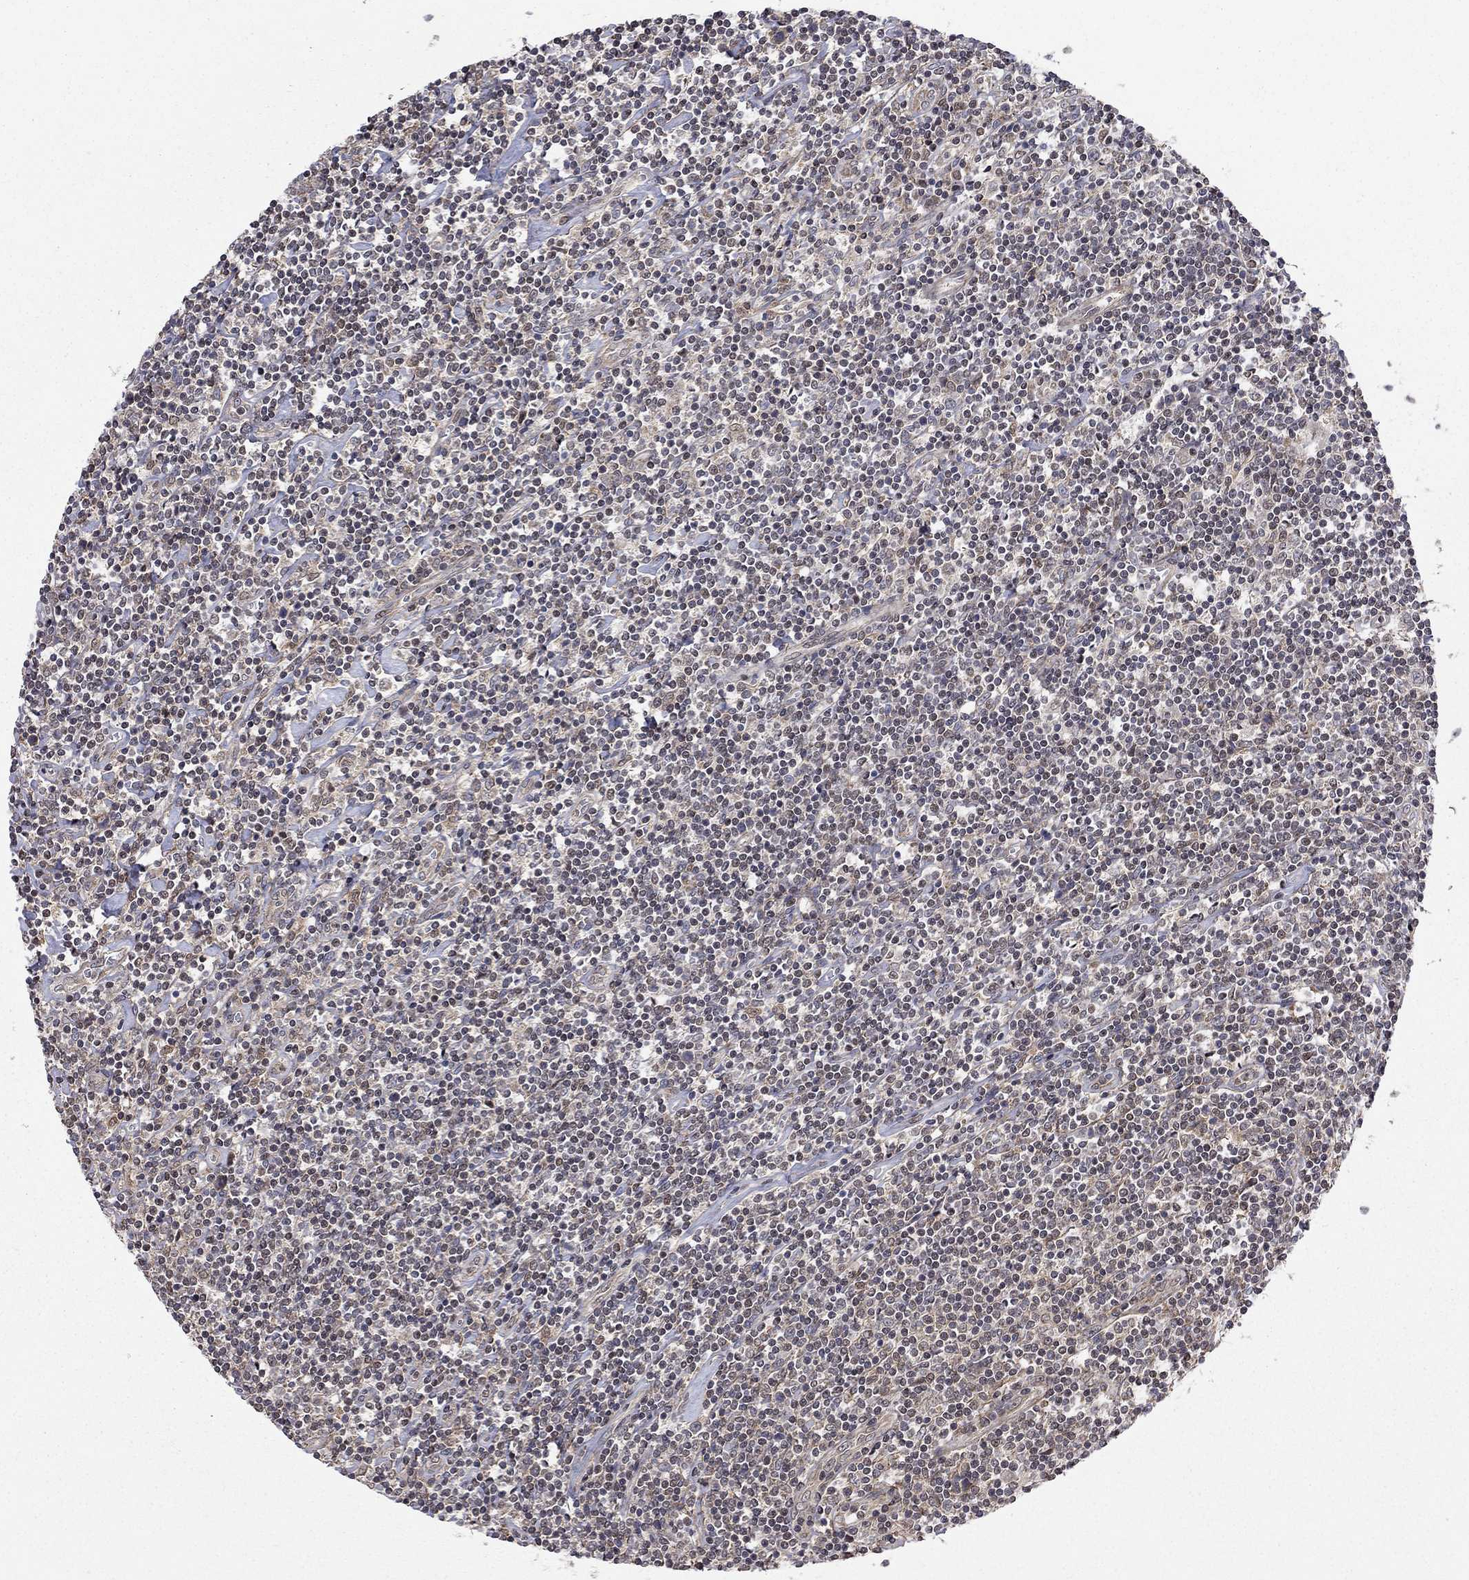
{"staining": {"intensity": "negative", "quantity": "none", "location": "none"}, "tissue": "lymphoma", "cell_type": "Tumor cells", "image_type": "cancer", "snomed": [{"axis": "morphology", "description": "Hodgkin's disease, NOS"}, {"axis": "topography", "description": "Lymph node"}], "caption": "IHC of Hodgkin's disease displays no positivity in tumor cells.", "gene": "TDP1", "patient": {"sex": "male", "age": 40}}